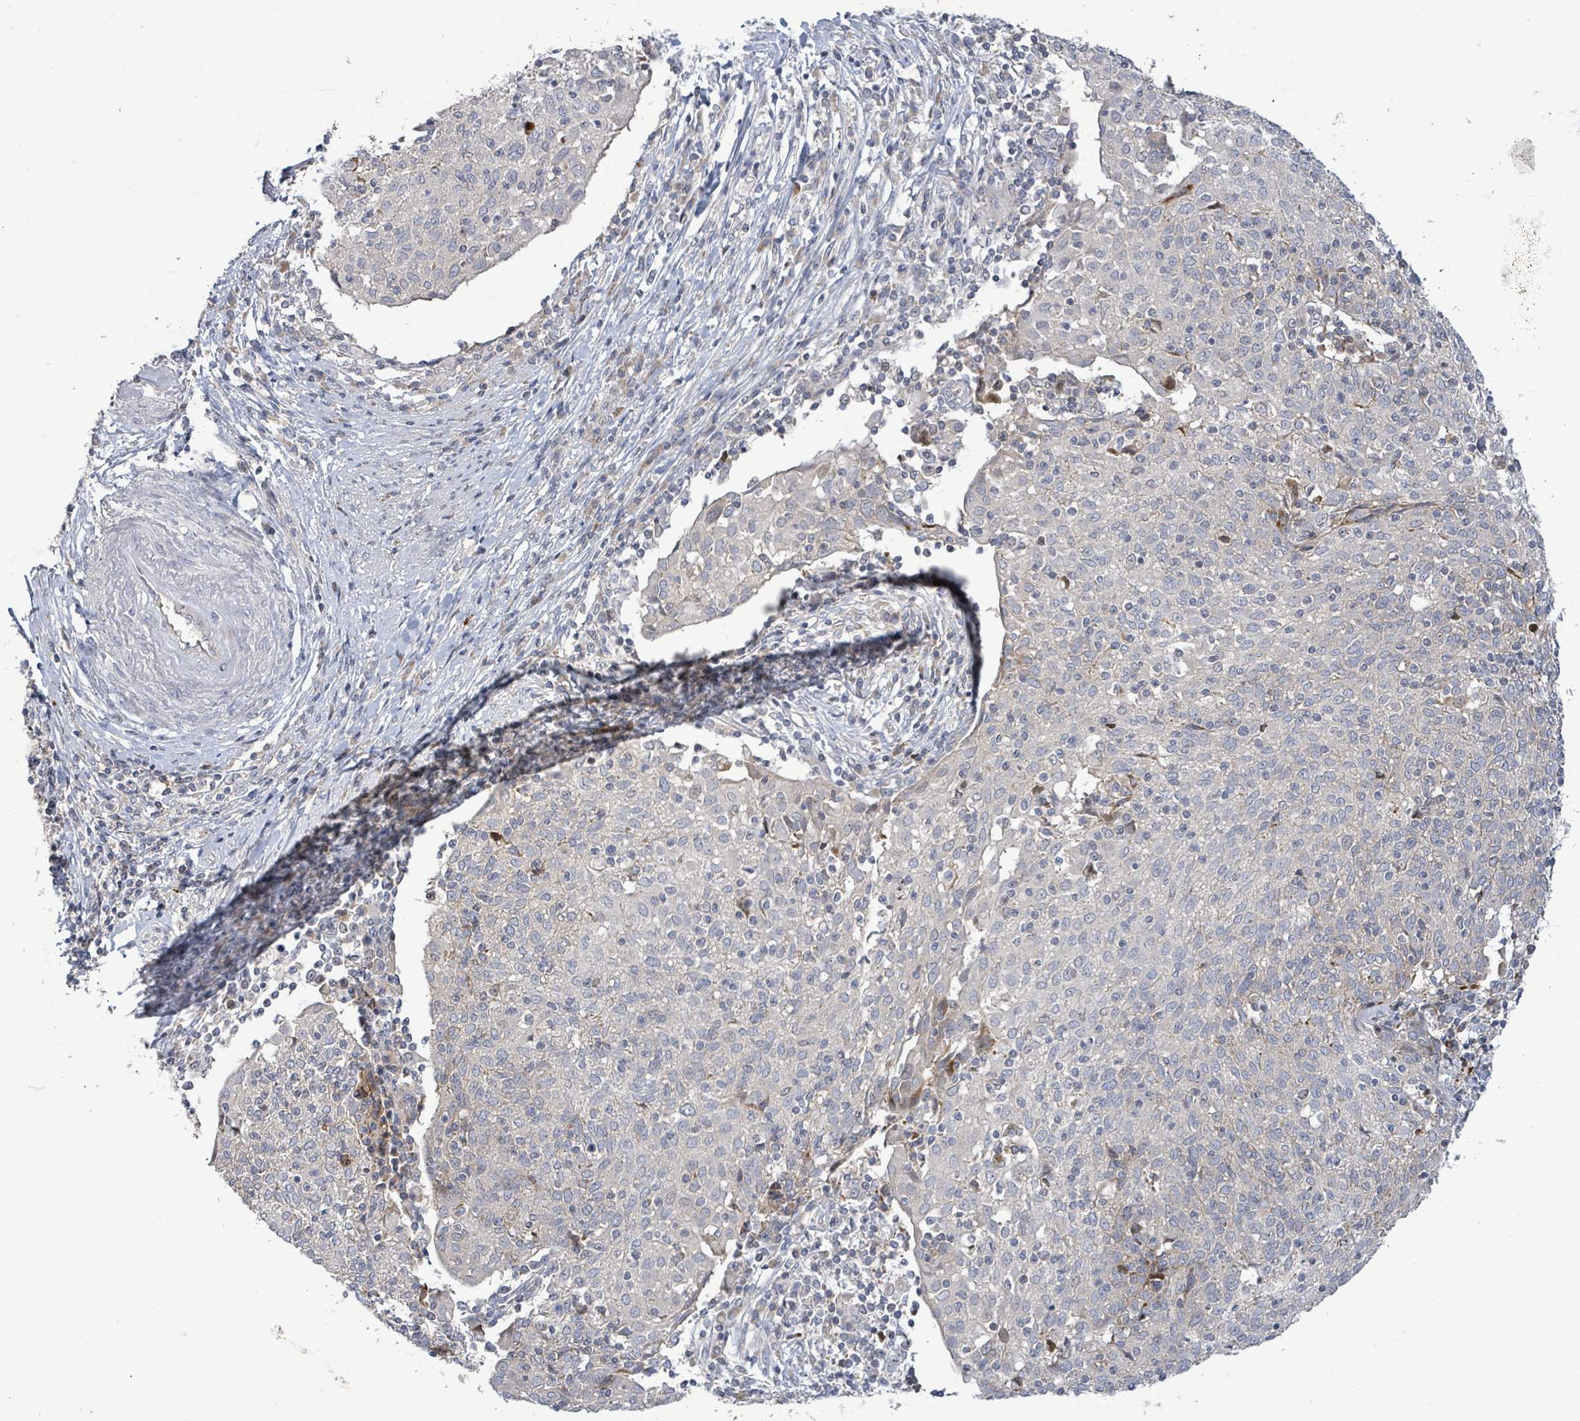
{"staining": {"intensity": "negative", "quantity": "none", "location": "none"}, "tissue": "cervical cancer", "cell_type": "Tumor cells", "image_type": "cancer", "snomed": [{"axis": "morphology", "description": "Squamous cell carcinoma, NOS"}, {"axis": "topography", "description": "Cervix"}], "caption": "High power microscopy image of an immunohistochemistry (IHC) photomicrograph of squamous cell carcinoma (cervical), revealing no significant staining in tumor cells. (Immunohistochemistry (ihc), brightfield microscopy, high magnification).", "gene": "LILRA4", "patient": {"sex": "female", "age": 52}}